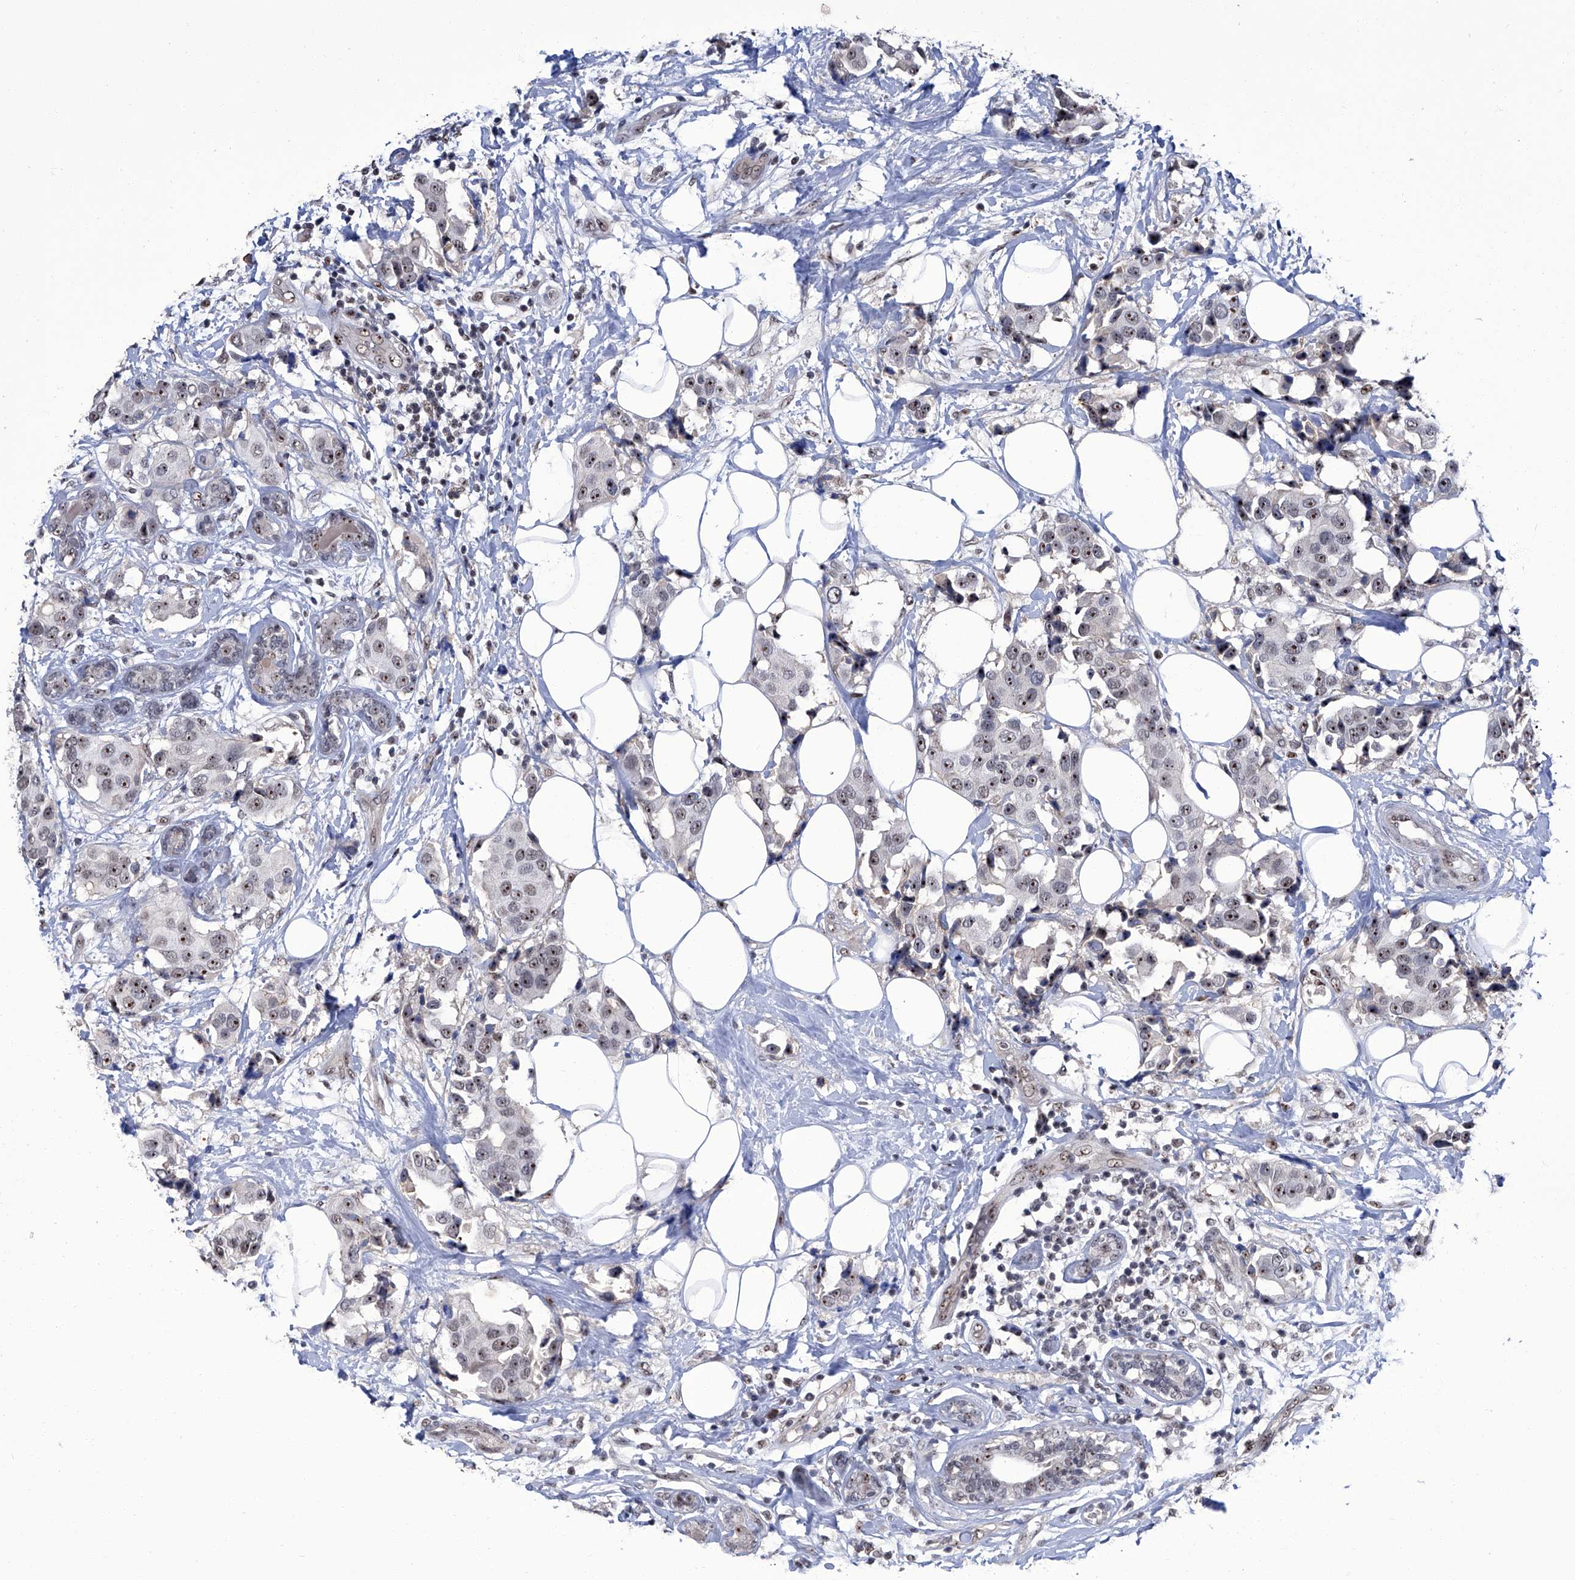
{"staining": {"intensity": "moderate", "quantity": ">75%", "location": "nuclear"}, "tissue": "breast cancer", "cell_type": "Tumor cells", "image_type": "cancer", "snomed": [{"axis": "morphology", "description": "Normal tissue, NOS"}, {"axis": "morphology", "description": "Duct carcinoma"}, {"axis": "topography", "description": "Breast"}], "caption": "Moderate nuclear expression for a protein is present in approximately >75% of tumor cells of breast intraductal carcinoma using immunohistochemistry (IHC).", "gene": "CMTR1", "patient": {"sex": "female", "age": 39}}